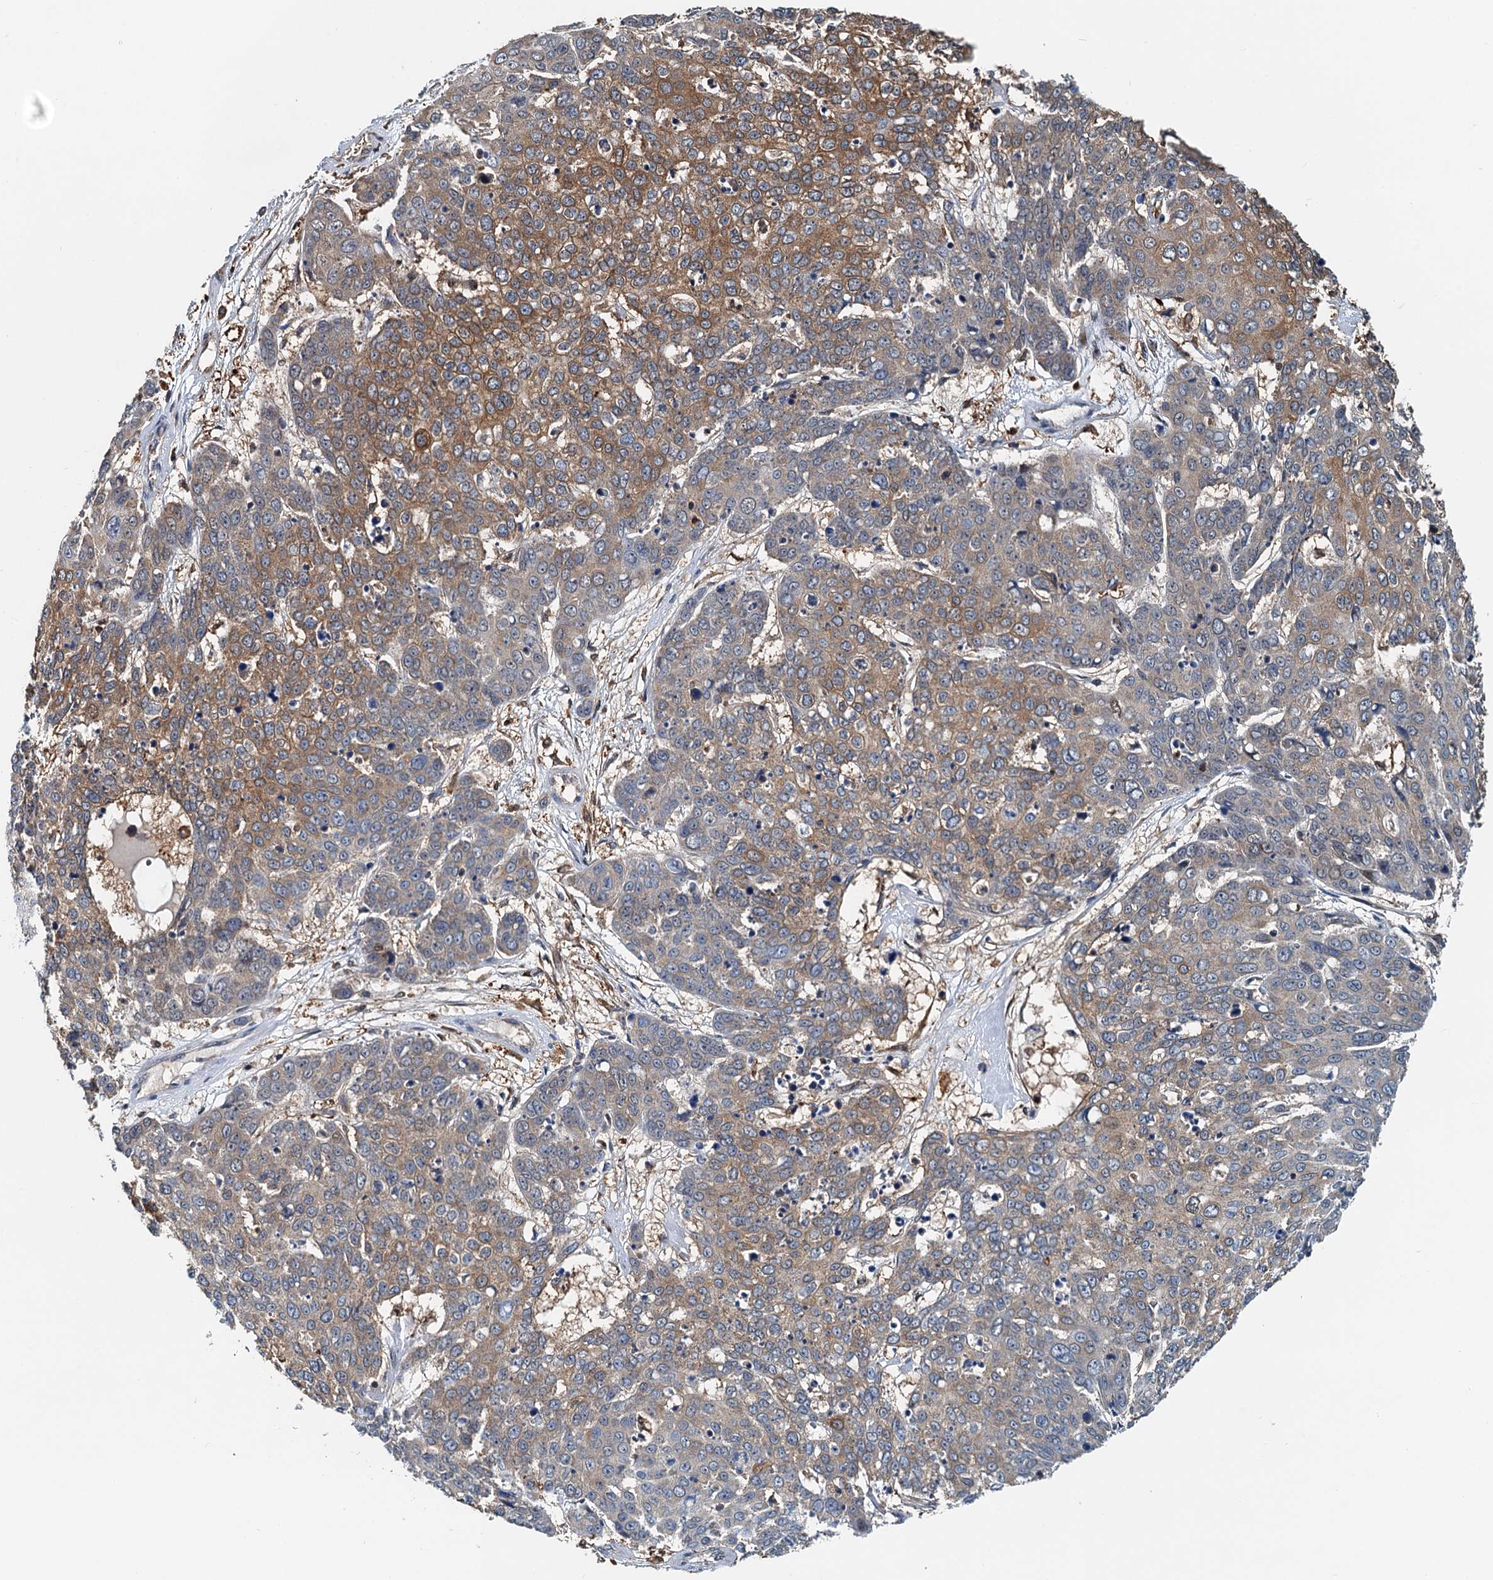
{"staining": {"intensity": "moderate", "quantity": "<25%", "location": "cytoplasmic/membranous"}, "tissue": "skin cancer", "cell_type": "Tumor cells", "image_type": "cancer", "snomed": [{"axis": "morphology", "description": "Squamous cell carcinoma, NOS"}, {"axis": "topography", "description": "Skin"}], "caption": "The histopathology image exhibits staining of skin cancer (squamous cell carcinoma), revealing moderate cytoplasmic/membranous protein expression (brown color) within tumor cells.", "gene": "USP6NL", "patient": {"sex": "male", "age": 71}}